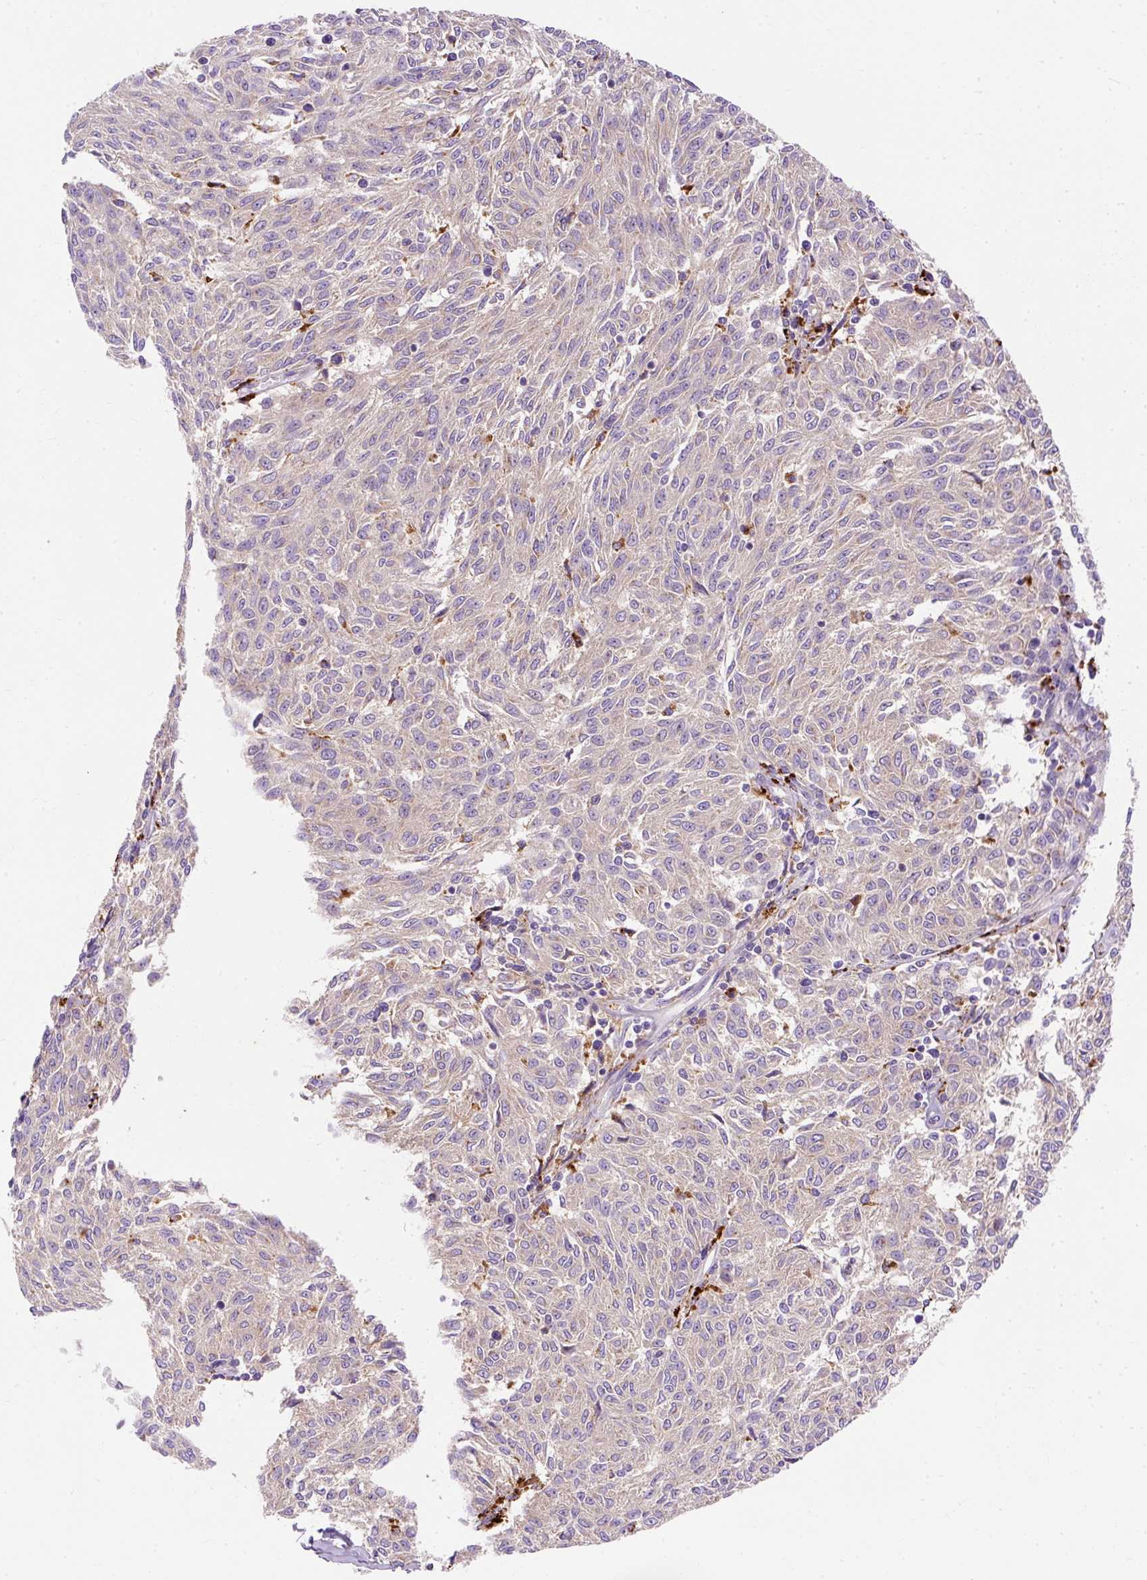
{"staining": {"intensity": "negative", "quantity": "none", "location": "none"}, "tissue": "melanoma", "cell_type": "Tumor cells", "image_type": "cancer", "snomed": [{"axis": "morphology", "description": "Malignant melanoma, NOS"}, {"axis": "topography", "description": "Skin"}], "caption": "Melanoma was stained to show a protein in brown. There is no significant staining in tumor cells. The staining is performed using DAB brown chromogen with nuclei counter-stained in using hematoxylin.", "gene": "OR4K15", "patient": {"sex": "female", "age": 72}}